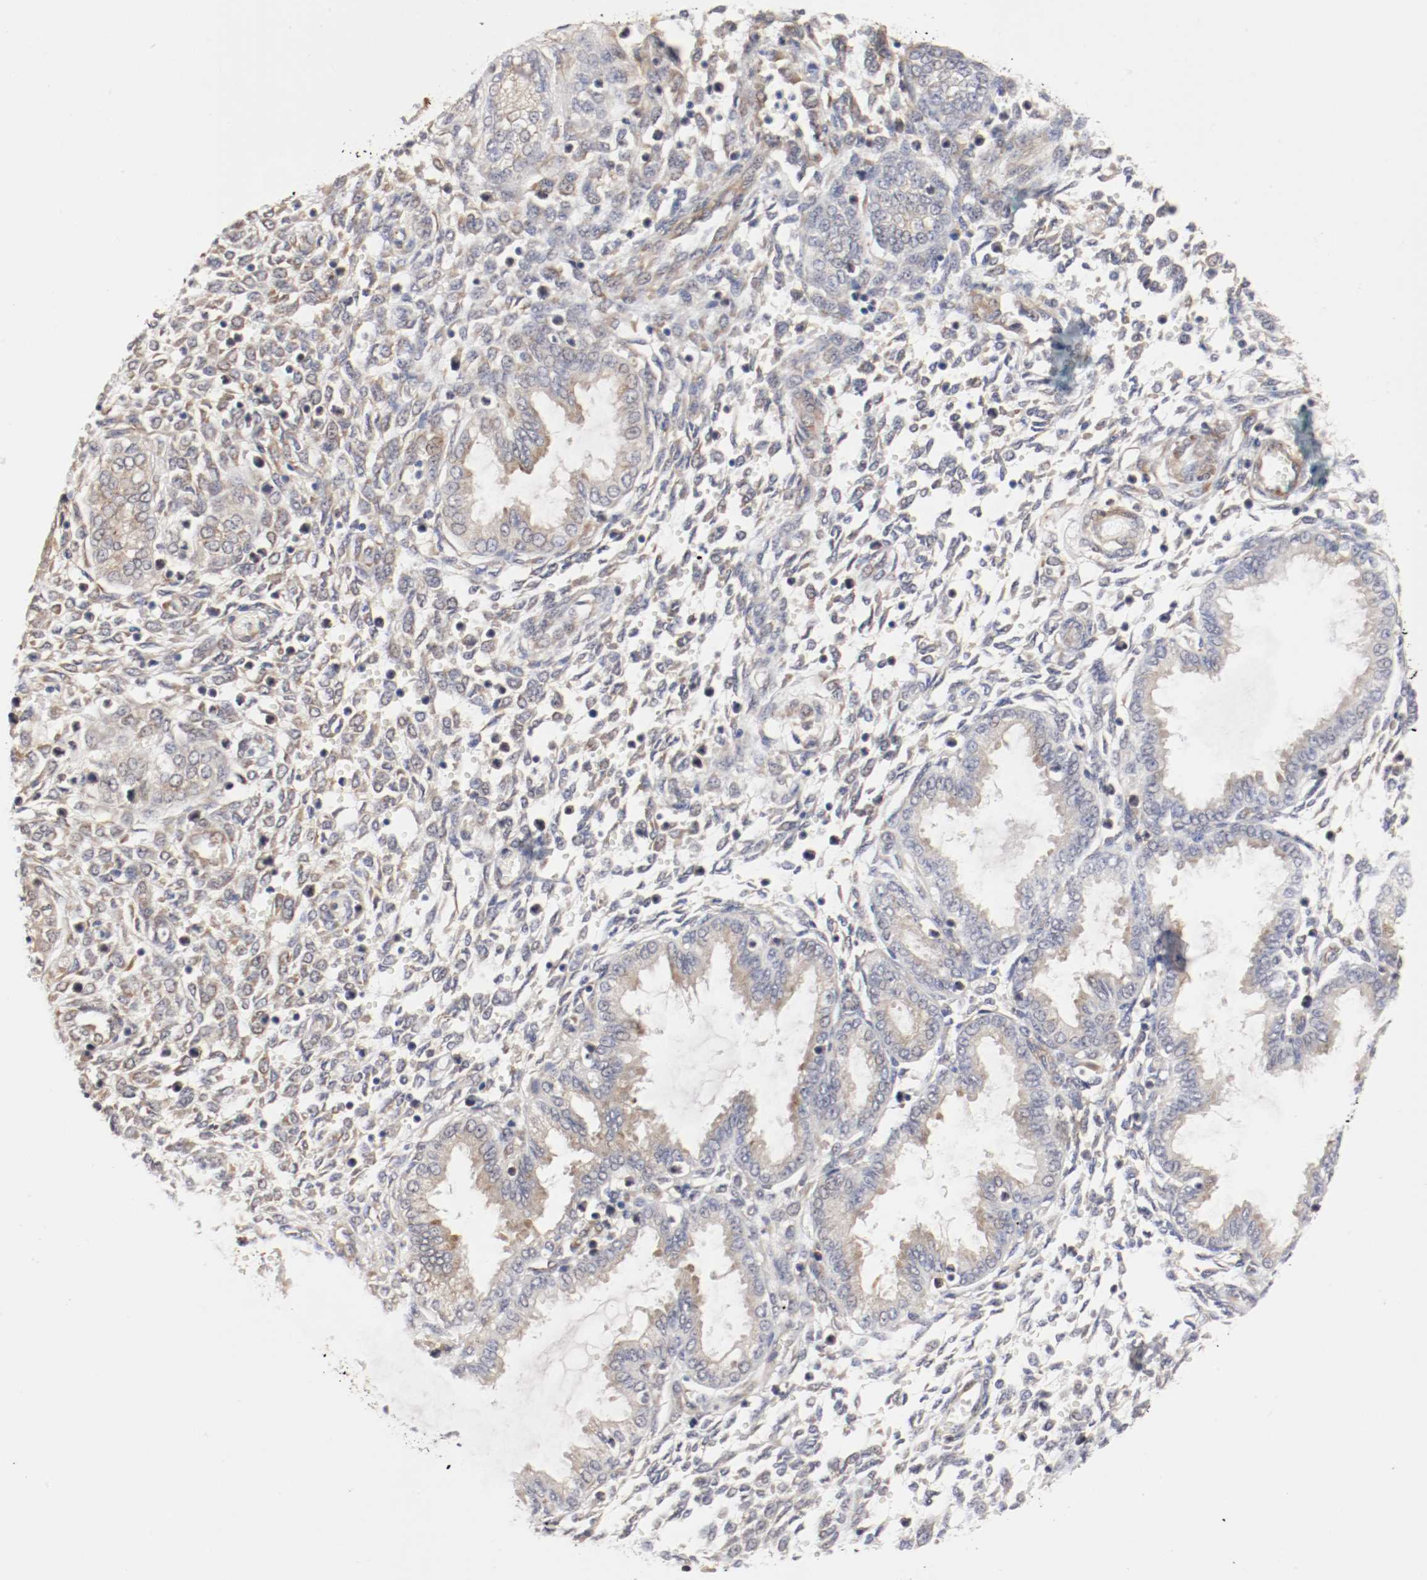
{"staining": {"intensity": "moderate", "quantity": ">75%", "location": "cytoplasmic/membranous"}, "tissue": "endometrium", "cell_type": "Cells in endometrial stroma", "image_type": "normal", "snomed": [{"axis": "morphology", "description": "Normal tissue, NOS"}, {"axis": "topography", "description": "Endometrium"}], "caption": "Immunohistochemistry (IHC) histopathology image of benign human endometrium stained for a protein (brown), which displays medium levels of moderate cytoplasmic/membranous positivity in about >75% of cells in endometrial stroma.", "gene": "FKBP3", "patient": {"sex": "female", "age": 33}}